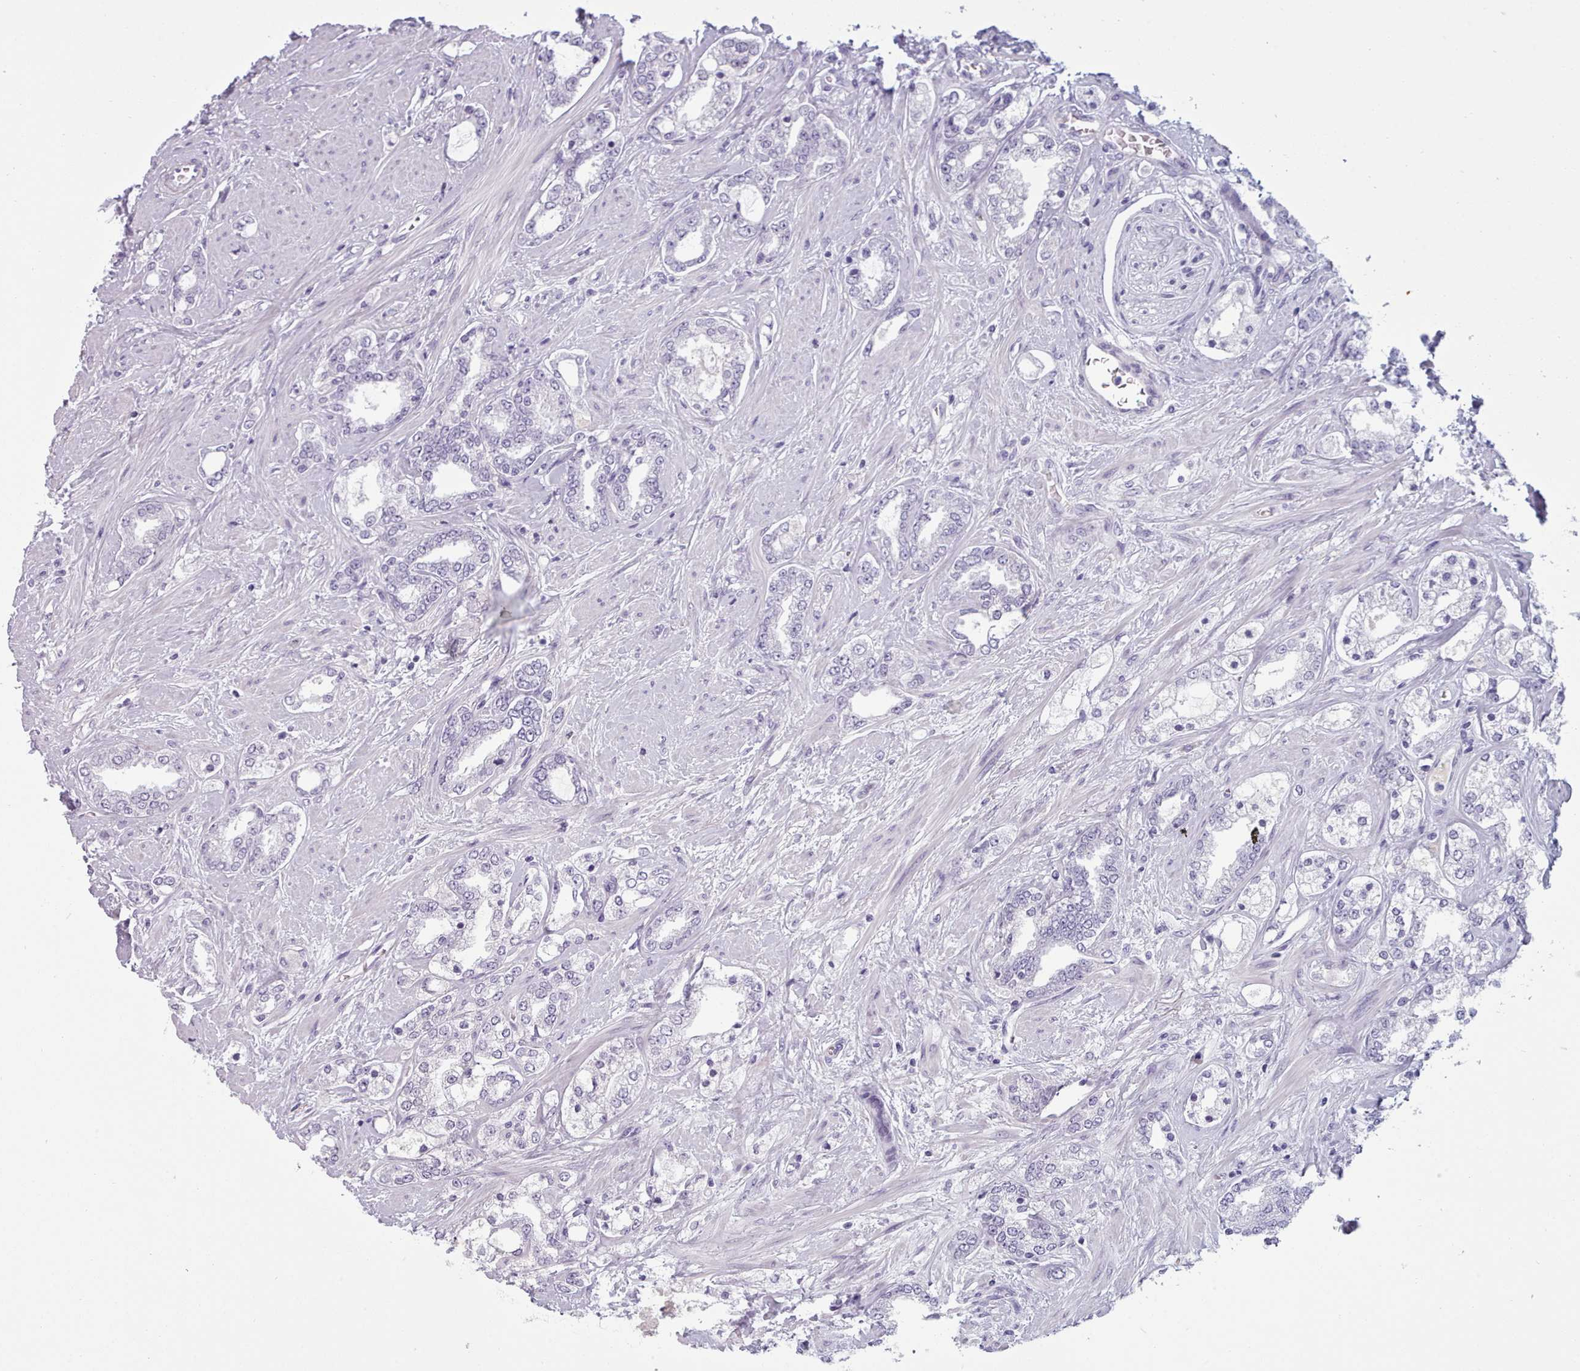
{"staining": {"intensity": "negative", "quantity": "none", "location": "none"}, "tissue": "prostate cancer", "cell_type": "Tumor cells", "image_type": "cancer", "snomed": [{"axis": "morphology", "description": "Adenocarcinoma, High grade"}, {"axis": "topography", "description": "Prostate"}], "caption": "The immunohistochemistry (IHC) histopathology image has no significant positivity in tumor cells of high-grade adenocarcinoma (prostate) tissue. Nuclei are stained in blue.", "gene": "ZNF43", "patient": {"sex": "male", "age": 64}}